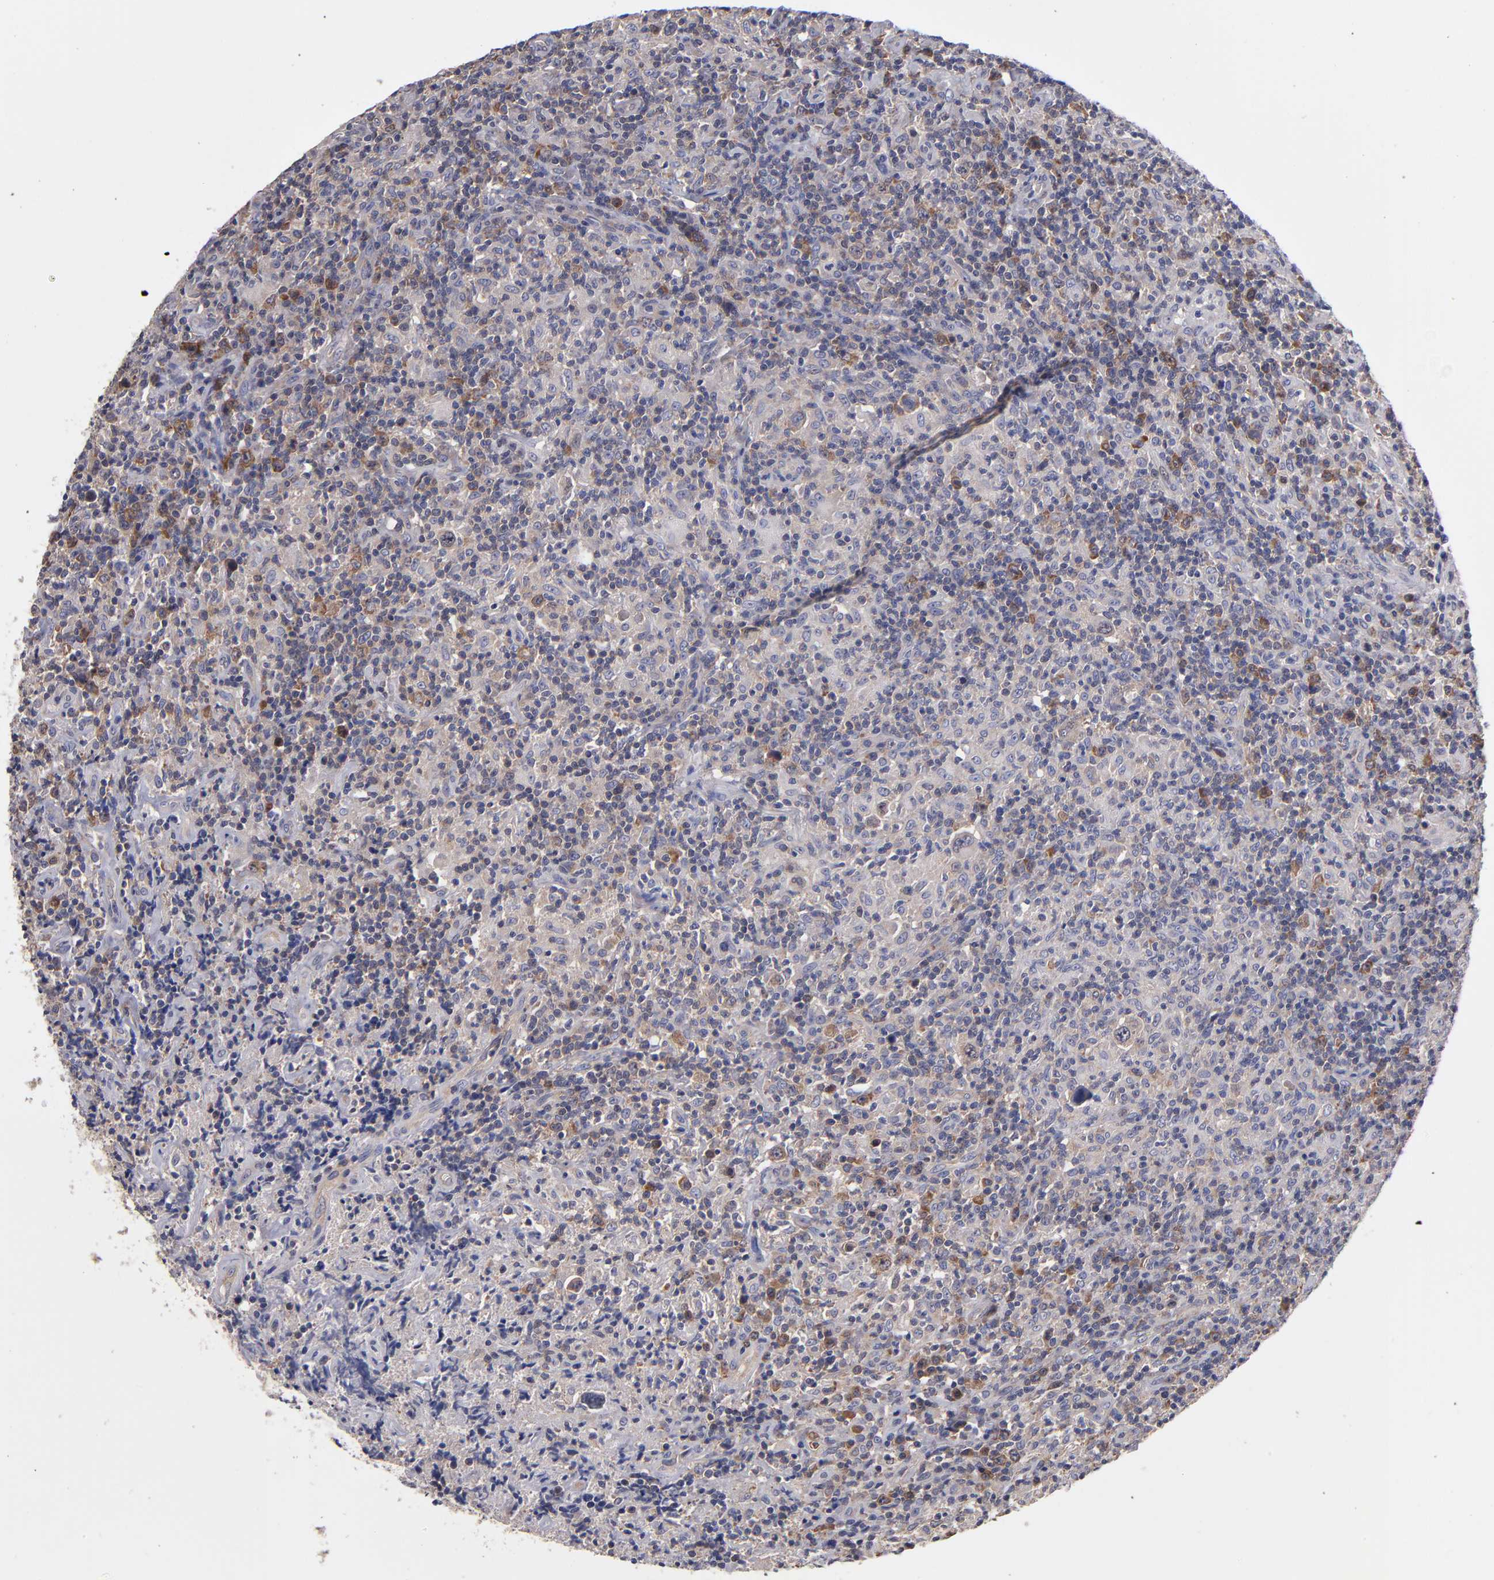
{"staining": {"intensity": "weak", "quantity": ">75%", "location": "cytoplasmic/membranous"}, "tissue": "lymphoma", "cell_type": "Tumor cells", "image_type": "cancer", "snomed": [{"axis": "morphology", "description": "Hodgkin's disease, NOS"}, {"axis": "topography", "description": "Lymph node"}], "caption": "Immunohistochemical staining of Hodgkin's disease displays weak cytoplasmic/membranous protein expression in approximately >75% of tumor cells.", "gene": "EIF3L", "patient": {"sex": "male", "age": 65}}